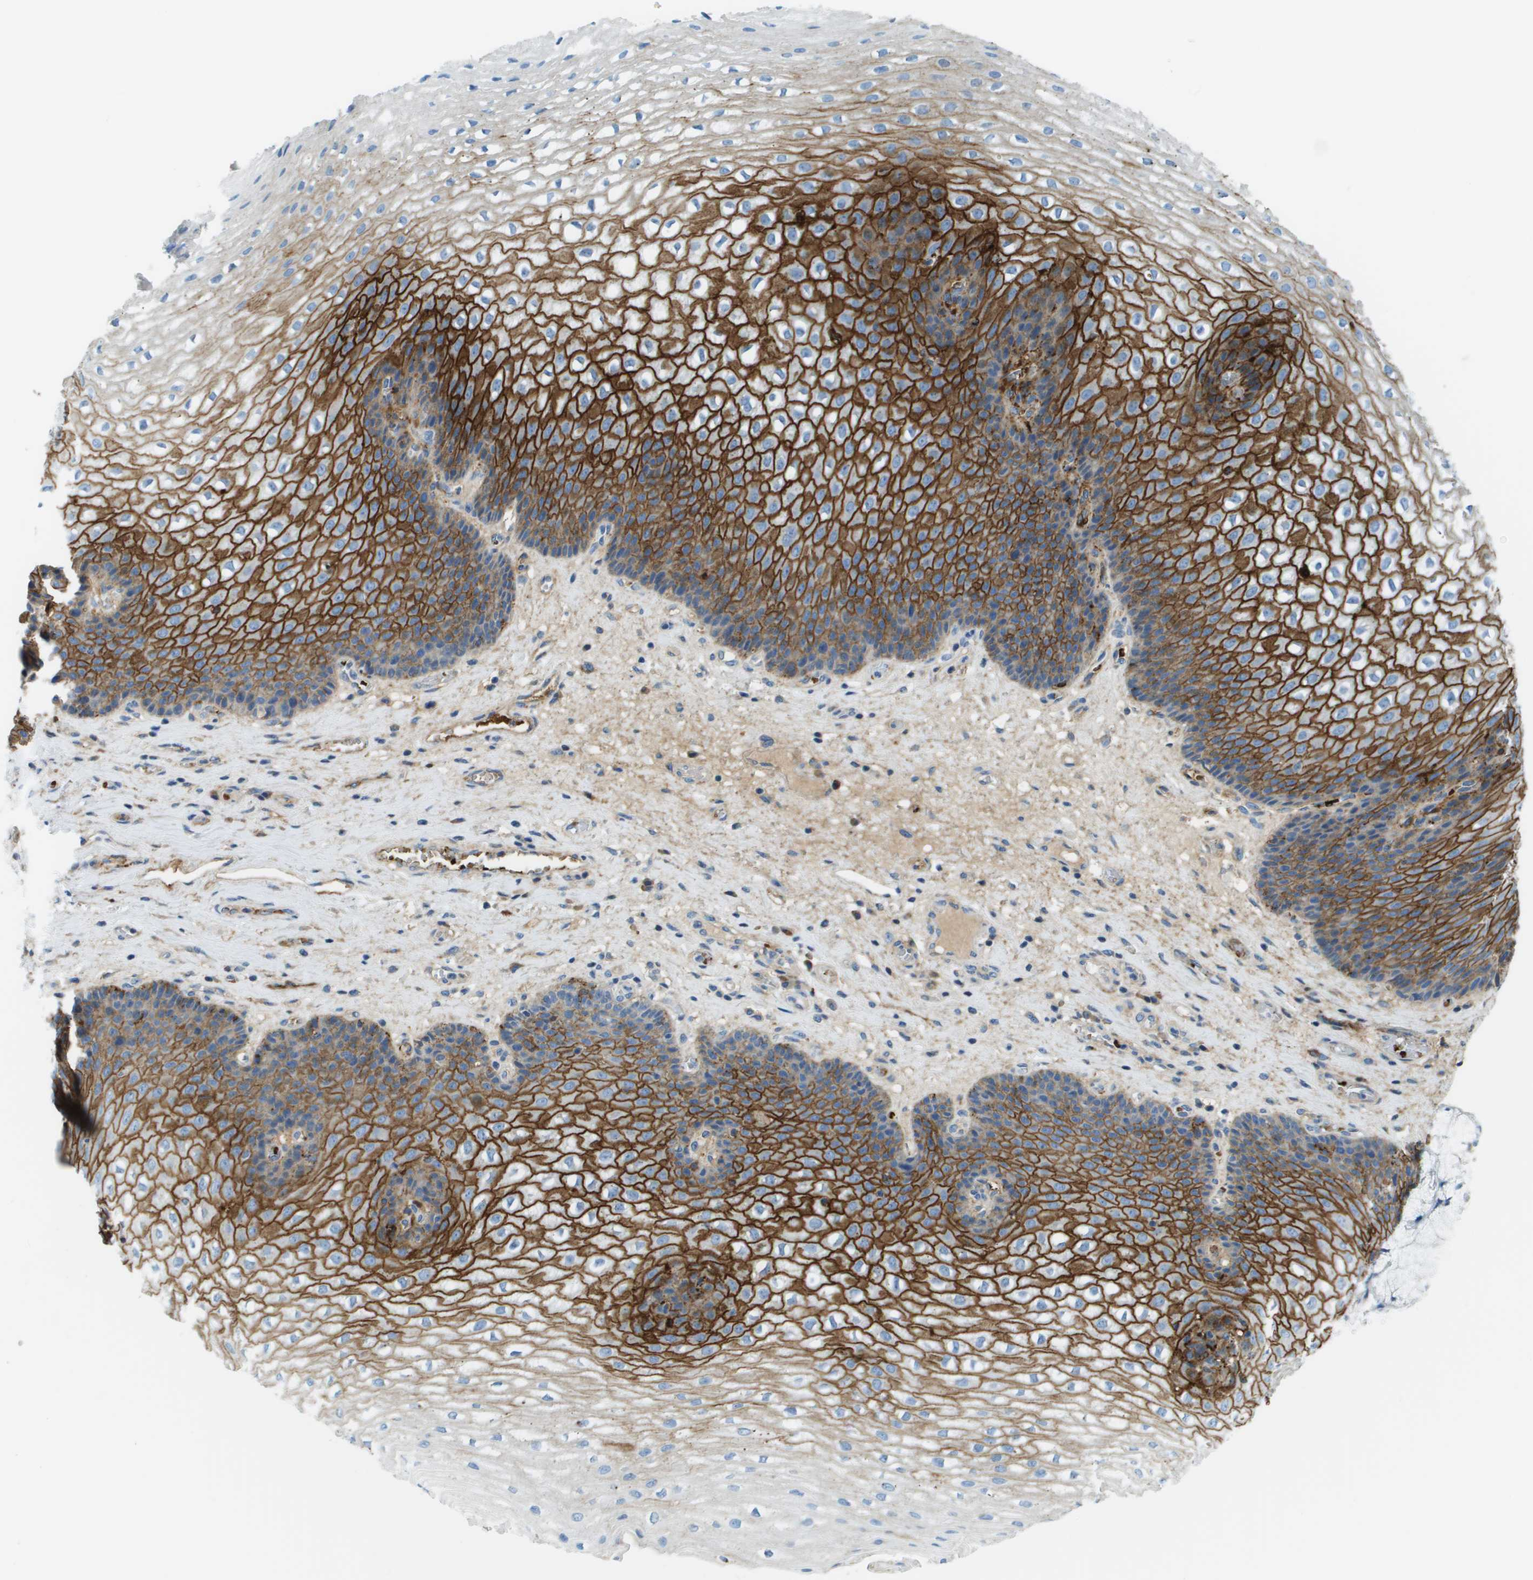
{"staining": {"intensity": "strong", "quantity": "25%-75%", "location": "cytoplasmic/membranous"}, "tissue": "esophagus", "cell_type": "Squamous epithelial cells", "image_type": "normal", "snomed": [{"axis": "morphology", "description": "Normal tissue, NOS"}, {"axis": "topography", "description": "Esophagus"}], "caption": "This is an image of immunohistochemistry staining of normal esophagus, which shows strong positivity in the cytoplasmic/membranous of squamous epithelial cells.", "gene": "SDC1", "patient": {"sex": "male", "age": 48}}